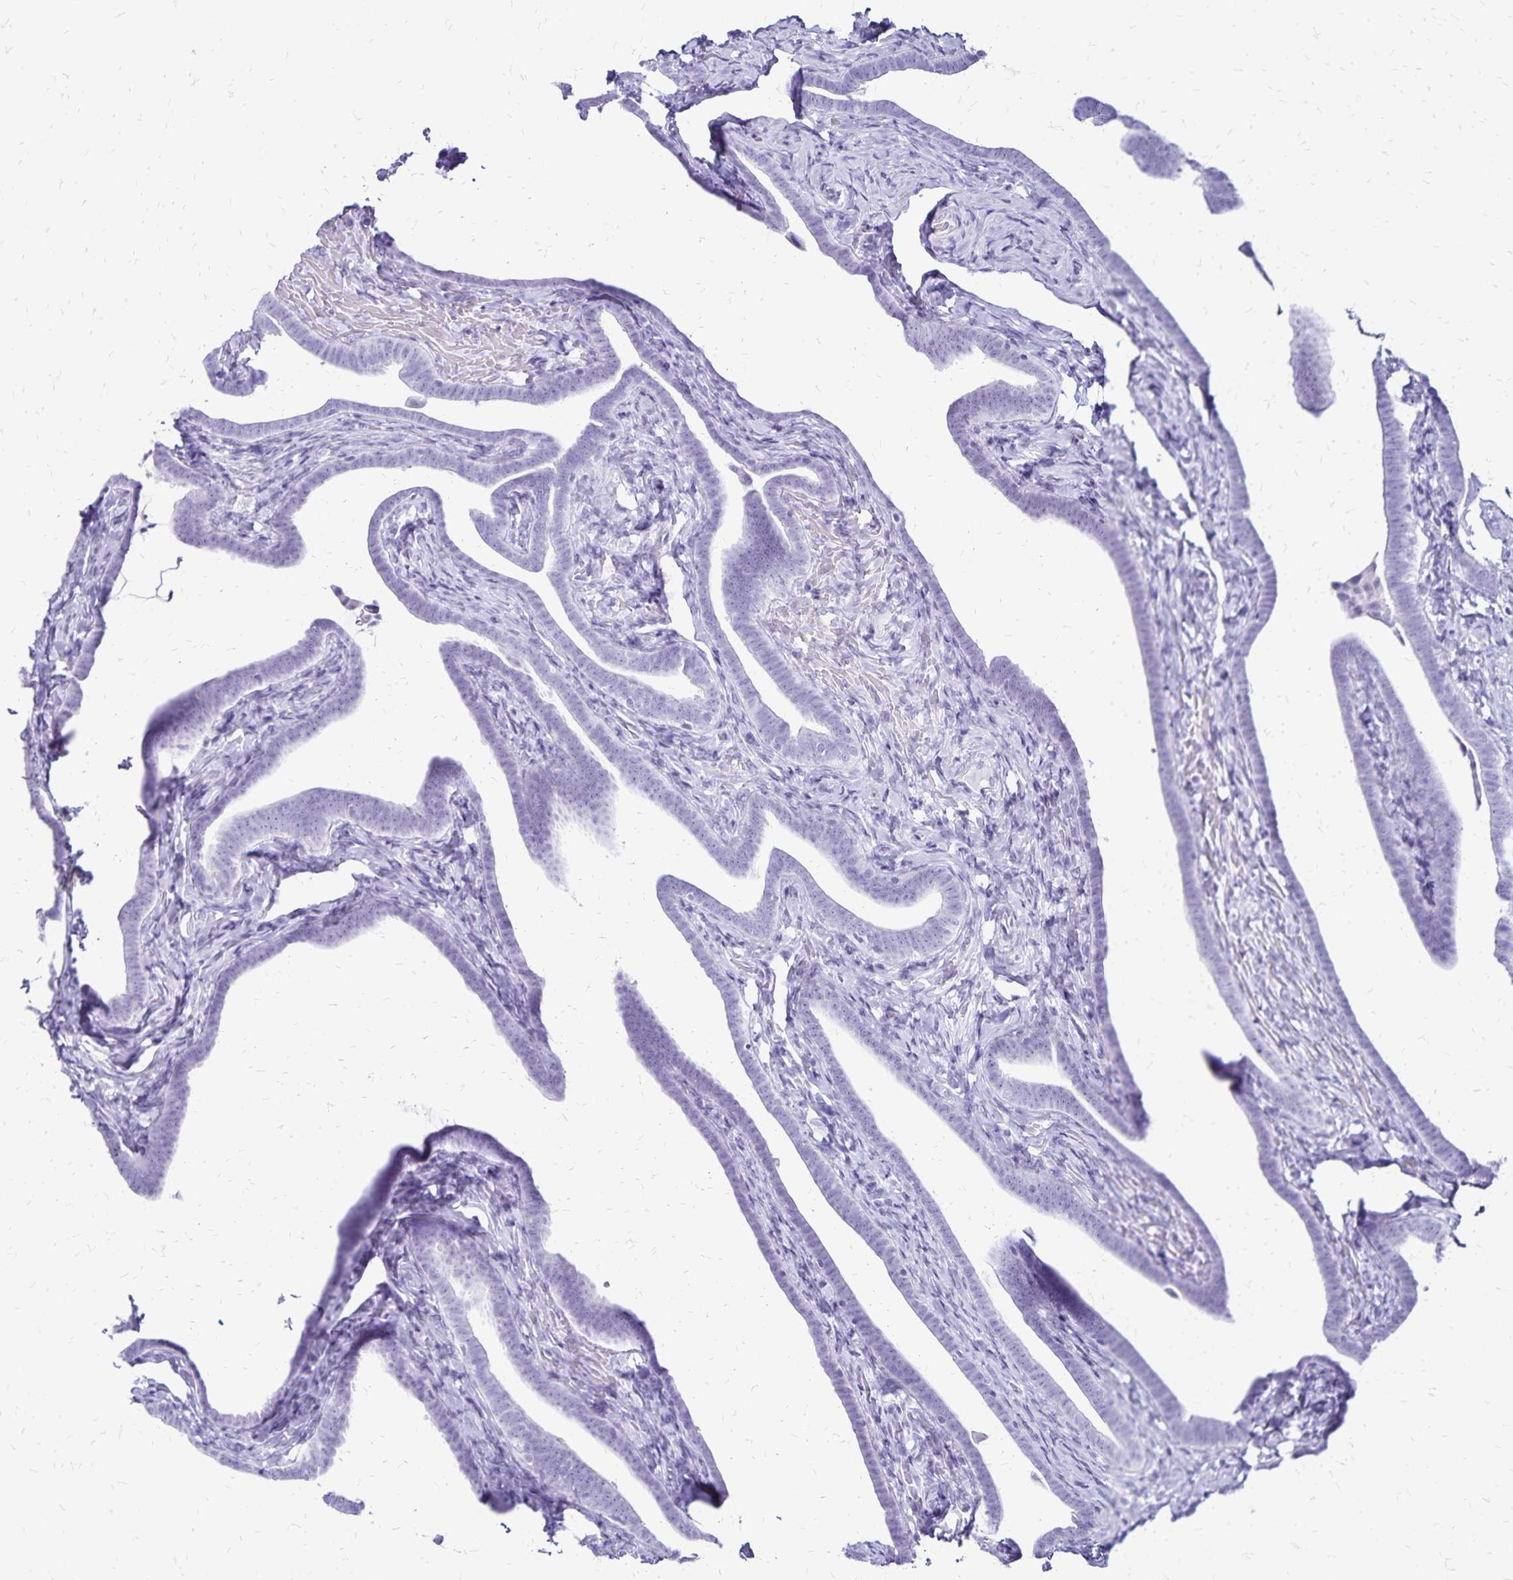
{"staining": {"intensity": "negative", "quantity": "none", "location": "none"}, "tissue": "fallopian tube", "cell_type": "Glandular cells", "image_type": "normal", "snomed": [{"axis": "morphology", "description": "Normal tissue, NOS"}, {"axis": "topography", "description": "Fallopian tube"}], "caption": "Immunohistochemistry (IHC) of normal human fallopian tube displays no staining in glandular cells.", "gene": "LIN28B", "patient": {"sex": "female", "age": 69}}